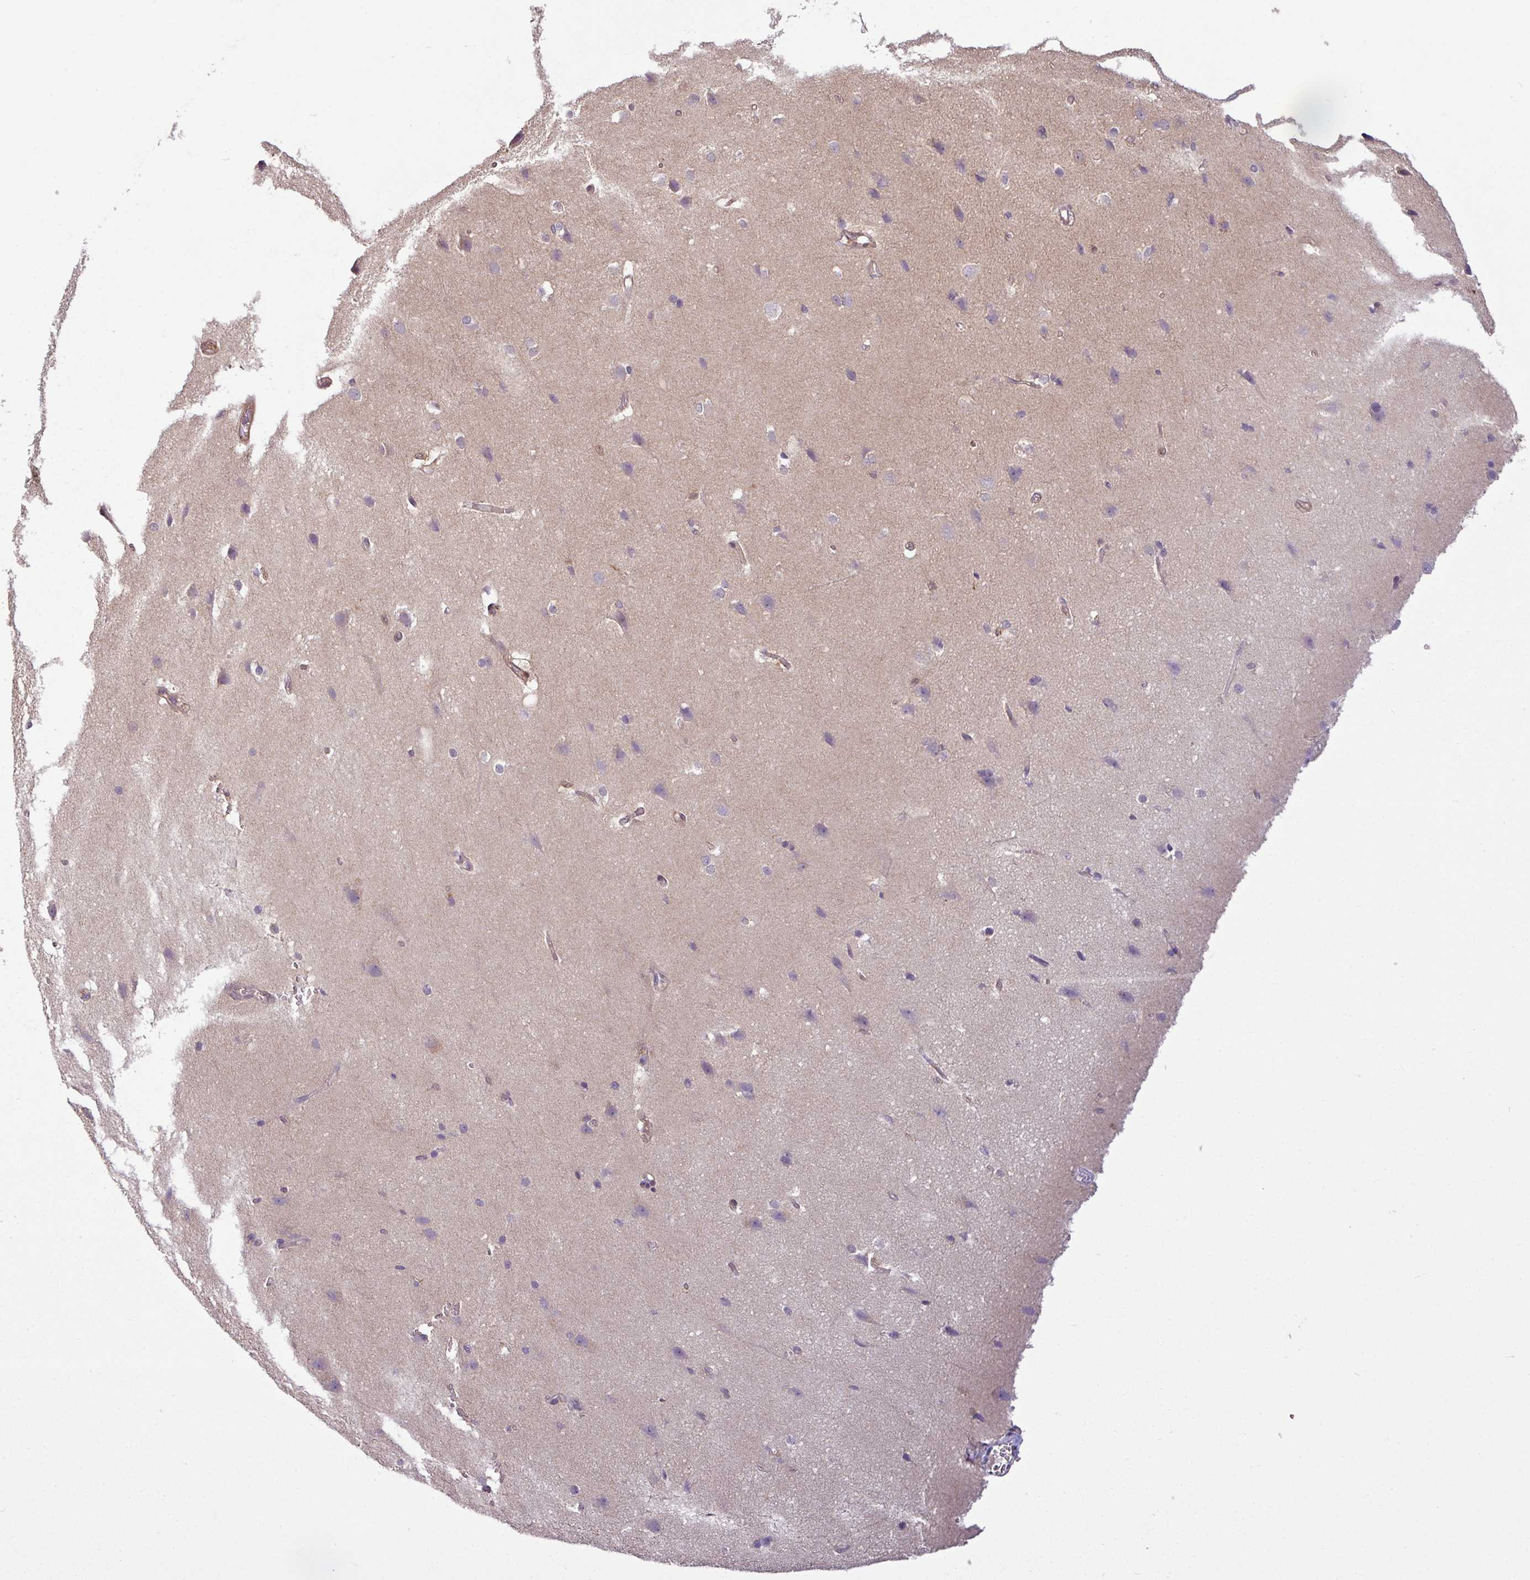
{"staining": {"intensity": "moderate", "quantity": "25%-75%", "location": "cytoplasmic/membranous"}, "tissue": "cerebral cortex", "cell_type": "Endothelial cells", "image_type": "normal", "snomed": [{"axis": "morphology", "description": "Normal tissue, NOS"}, {"axis": "topography", "description": "Cerebral cortex"}], "caption": "A micrograph showing moderate cytoplasmic/membranous expression in approximately 25%-75% of endothelial cells in benign cerebral cortex, as visualized by brown immunohistochemical staining.", "gene": "SH3BGRL", "patient": {"sex": "male", "age": 37}}